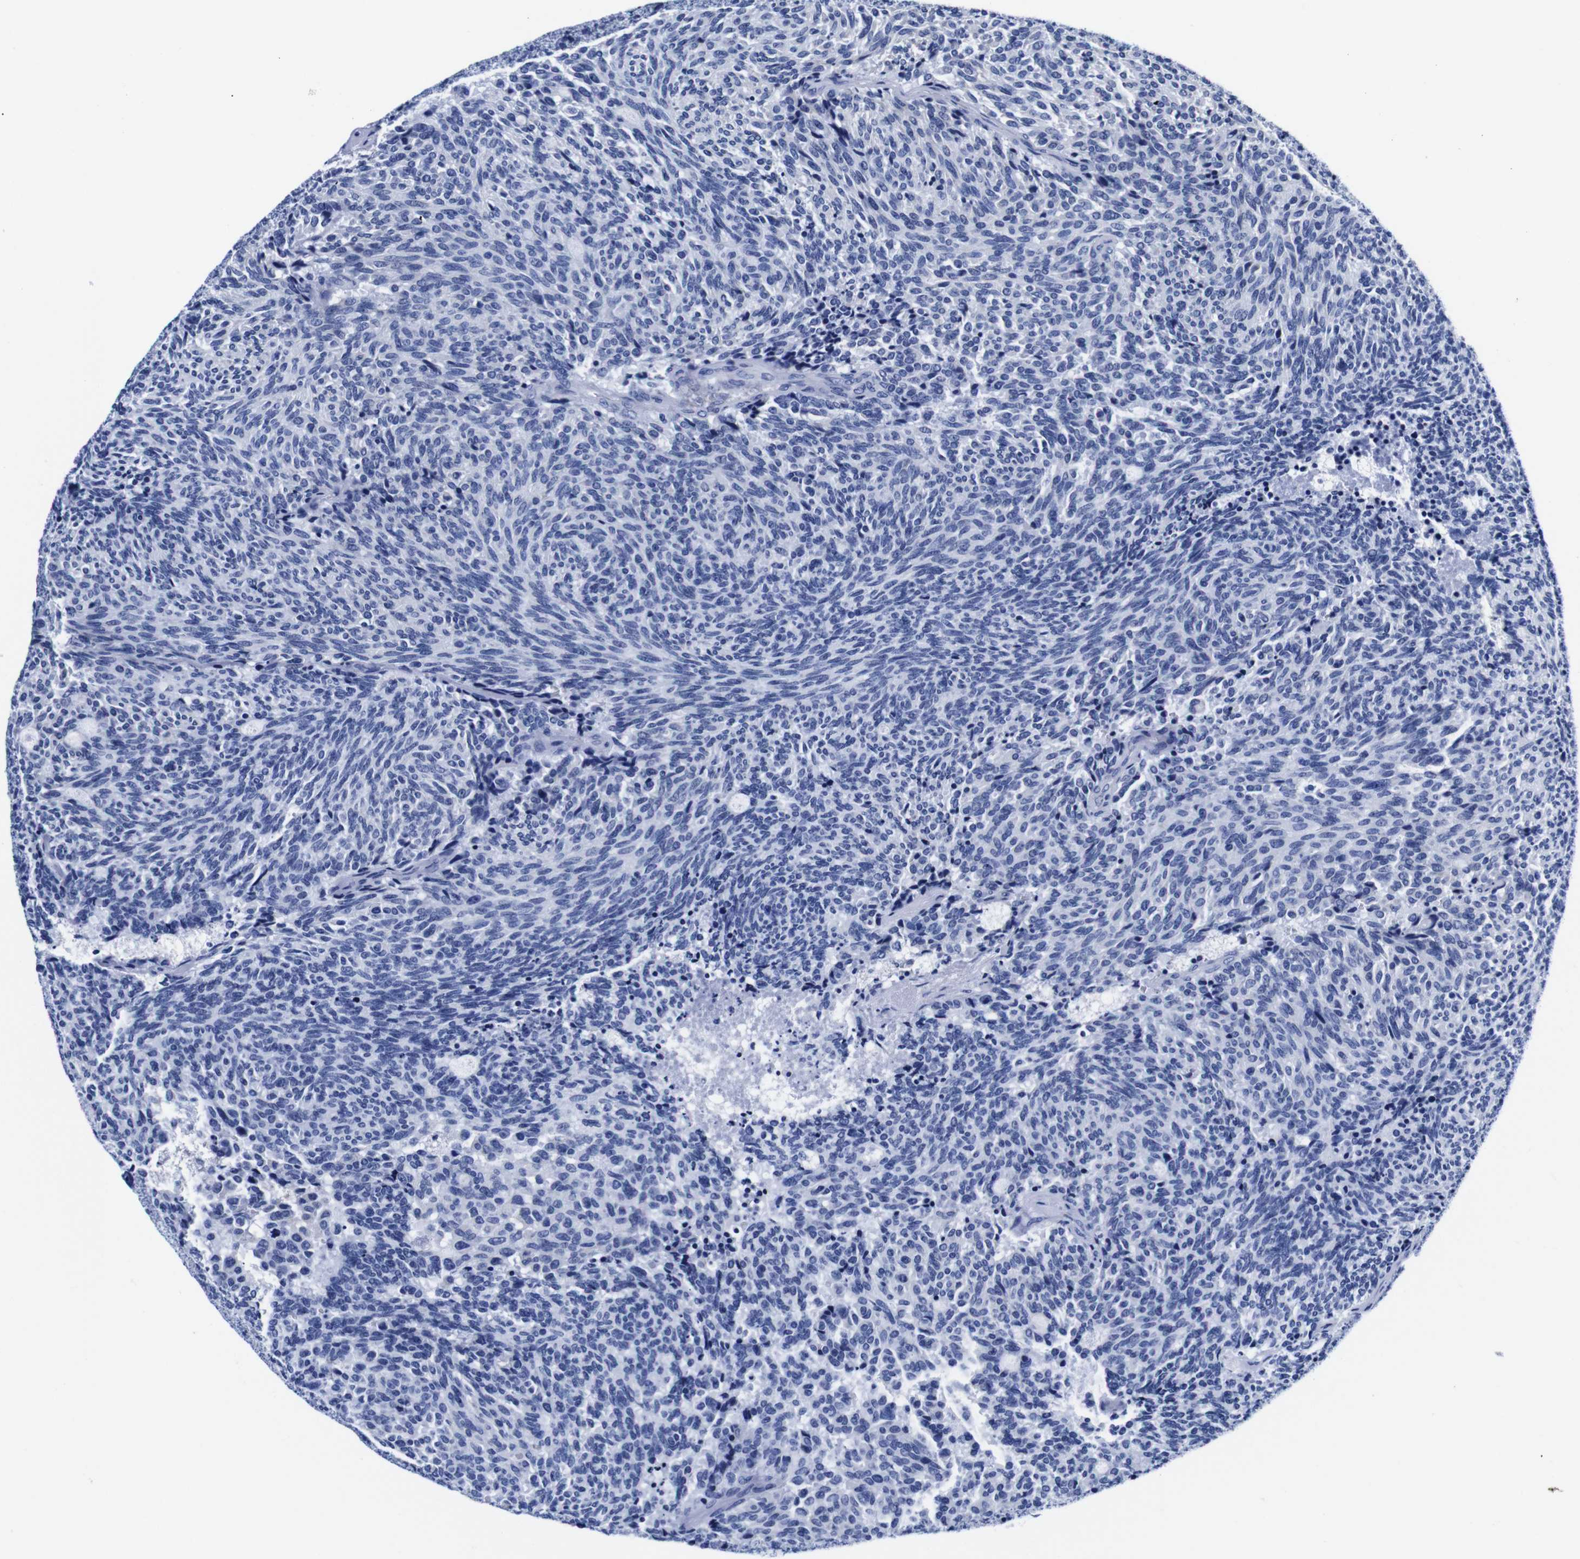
{"staining": {"intensity": "negative", "quantity": "none", "location": "none"}, "tissue": "carcinoid", "cell_type": "Tumor cells", "image_type": "cancer", "snomed": [{"axis": "morphology", "description": "Carcinoid, malignant, NOS"}, {"axis": "topography", "description": "Pancreas"}], "caption": "IHC photomicrograph of carcinoid stained for a protein (brown), which reveals no expression in tumor cells. (Brightfield microscopy of DAB IHC at high magnification).", "gene": "CLEC4G", "patient": {"sex": "female", "age": 54}}